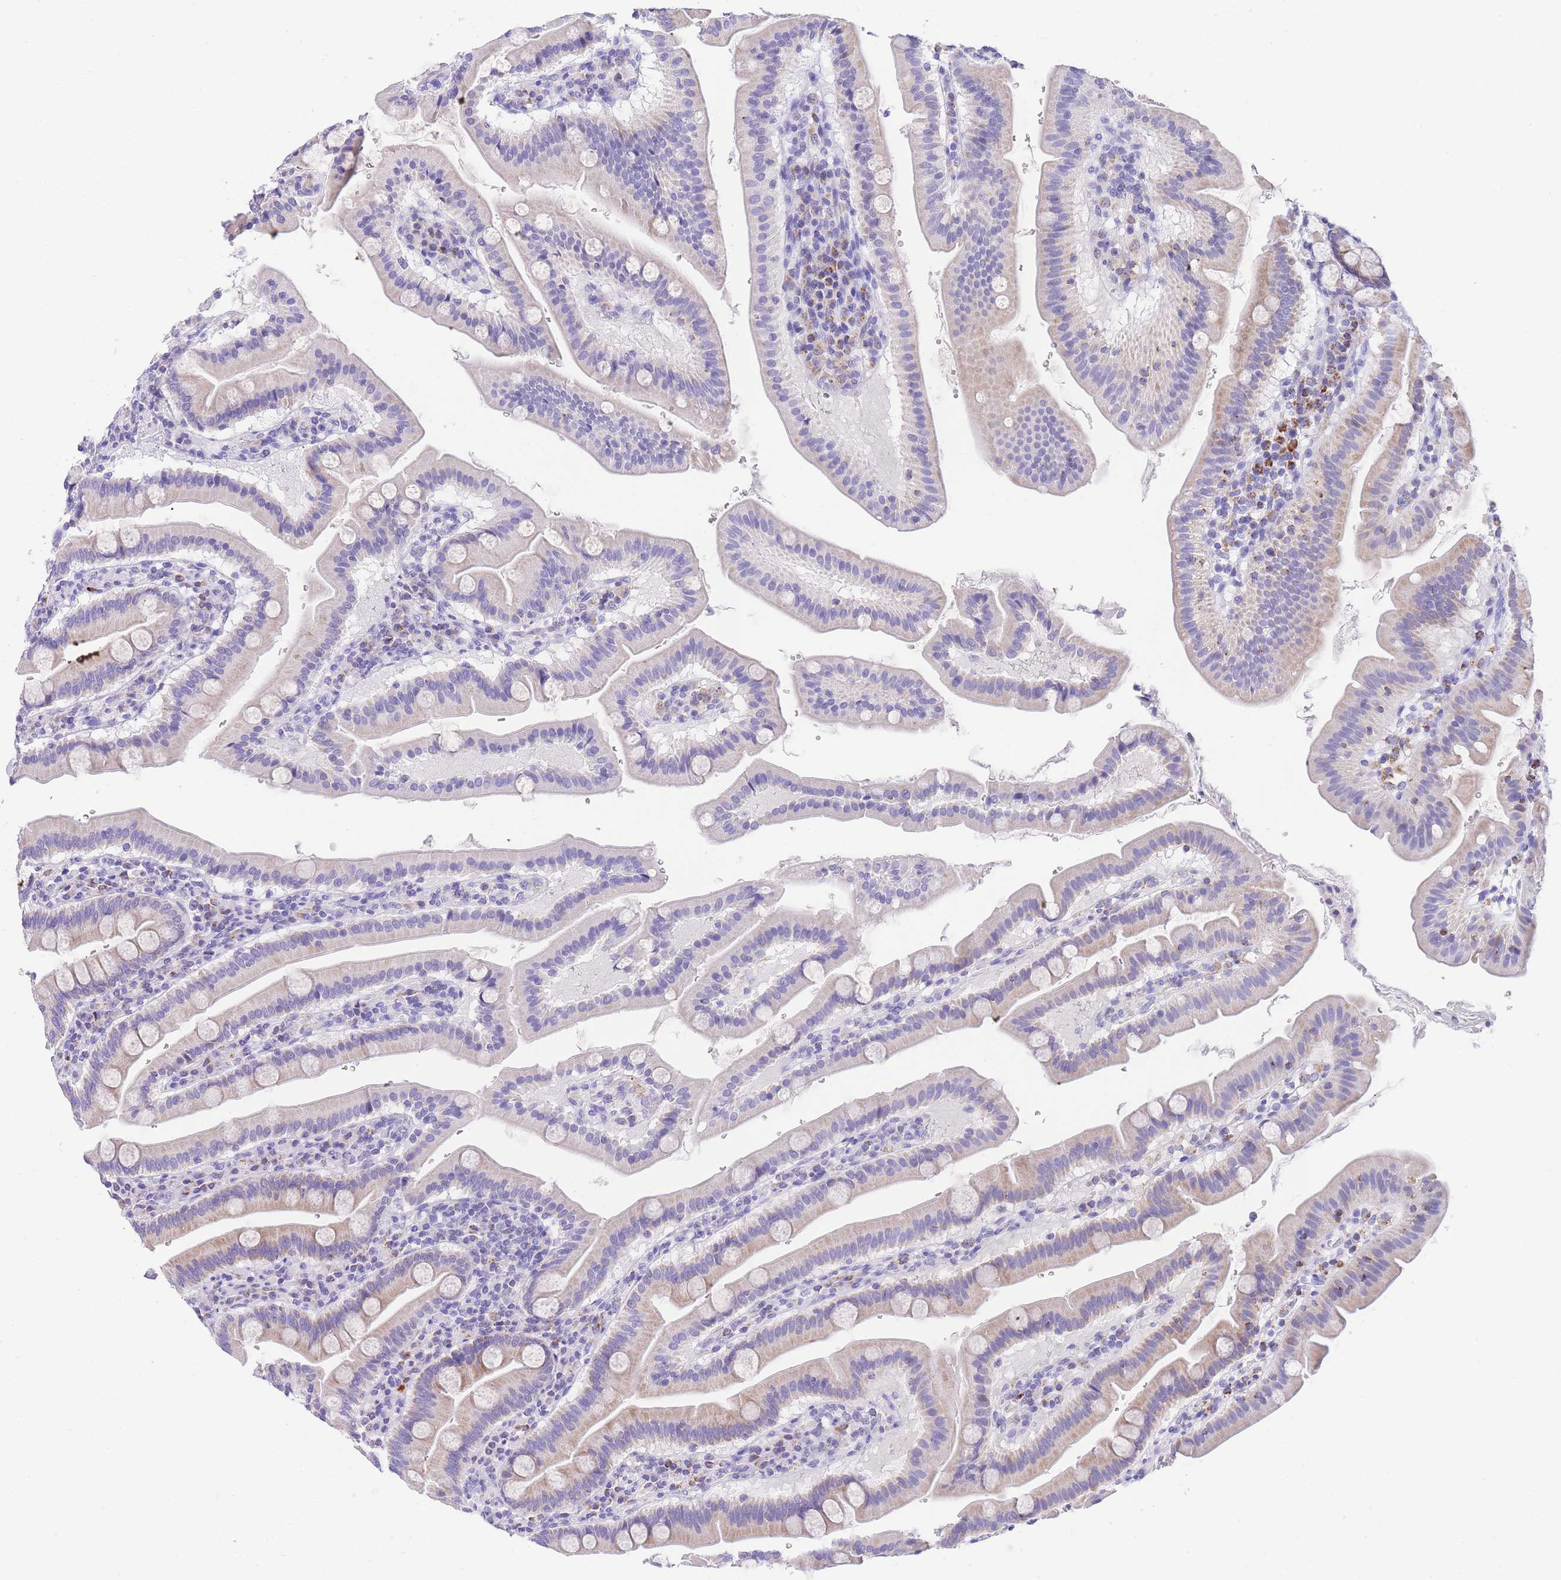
{"staining": {"intensity": "weak", "quantity": "<25%", "location": "cytoplasmic/membranous"}, "tissue": "duodenum", "cell_type": "Glandular cells", "image_type": "normal", "snomed": [{"axis": "morphology", "description": "Normal tissue, NOS"}, {"axis": "morphology", "description": "Adenocarcinoma, NOS"}, {"axis": "topography", "description": "Pancreas"}, {"axis": "topography", "description": "Duodenum"}], "caption": "IHC of normal human duodenum reveals no staining in glandular cells.", "gene": "NKD2", "patient": {"sex": "male", "age": 50}}